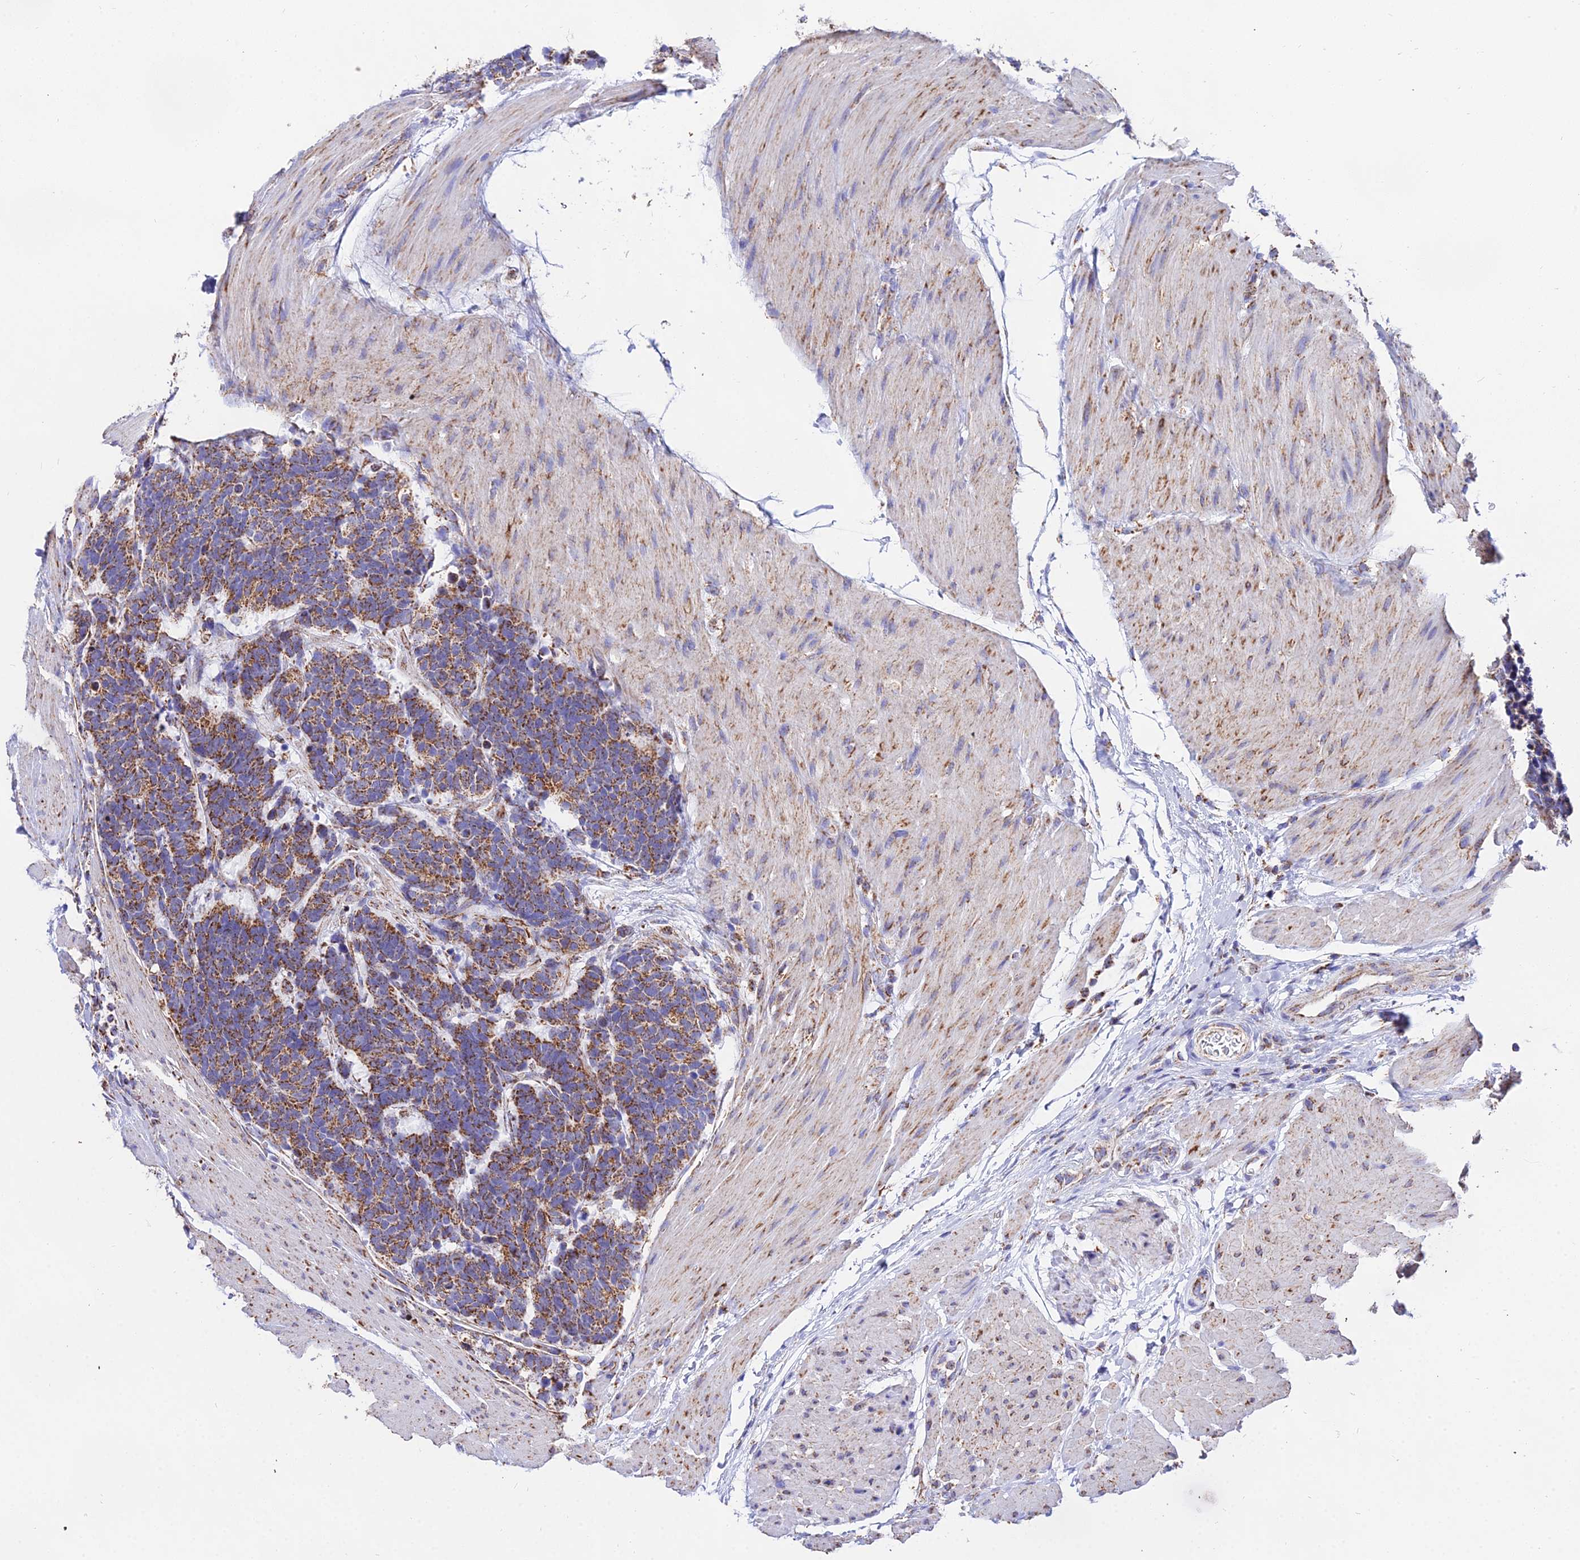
{"staining": {"intensity": "moderate", "quantity": ">75%", "location": "cytoplasmic/membranous"}, "tissue": "carcinoid", "cell_type": "Tumor cells", "image_type": "cancer", "snomed": [{"axis": "morphology", "description": "Carcinoma, NOS"}, {"axis": "morphology", "description": "Carcinoid, malignant, NOS"}, {"axis": "topography", "description": "Urinary bladder"}], "caption": "Carcinoid was stained to show a protein in brown. There is medium levels of moderate cytoplasmic/membranous staining in about >75% of tumor cells.", "gene": "ATP5PD", "patient": {"sex": "male", "age": 57}}